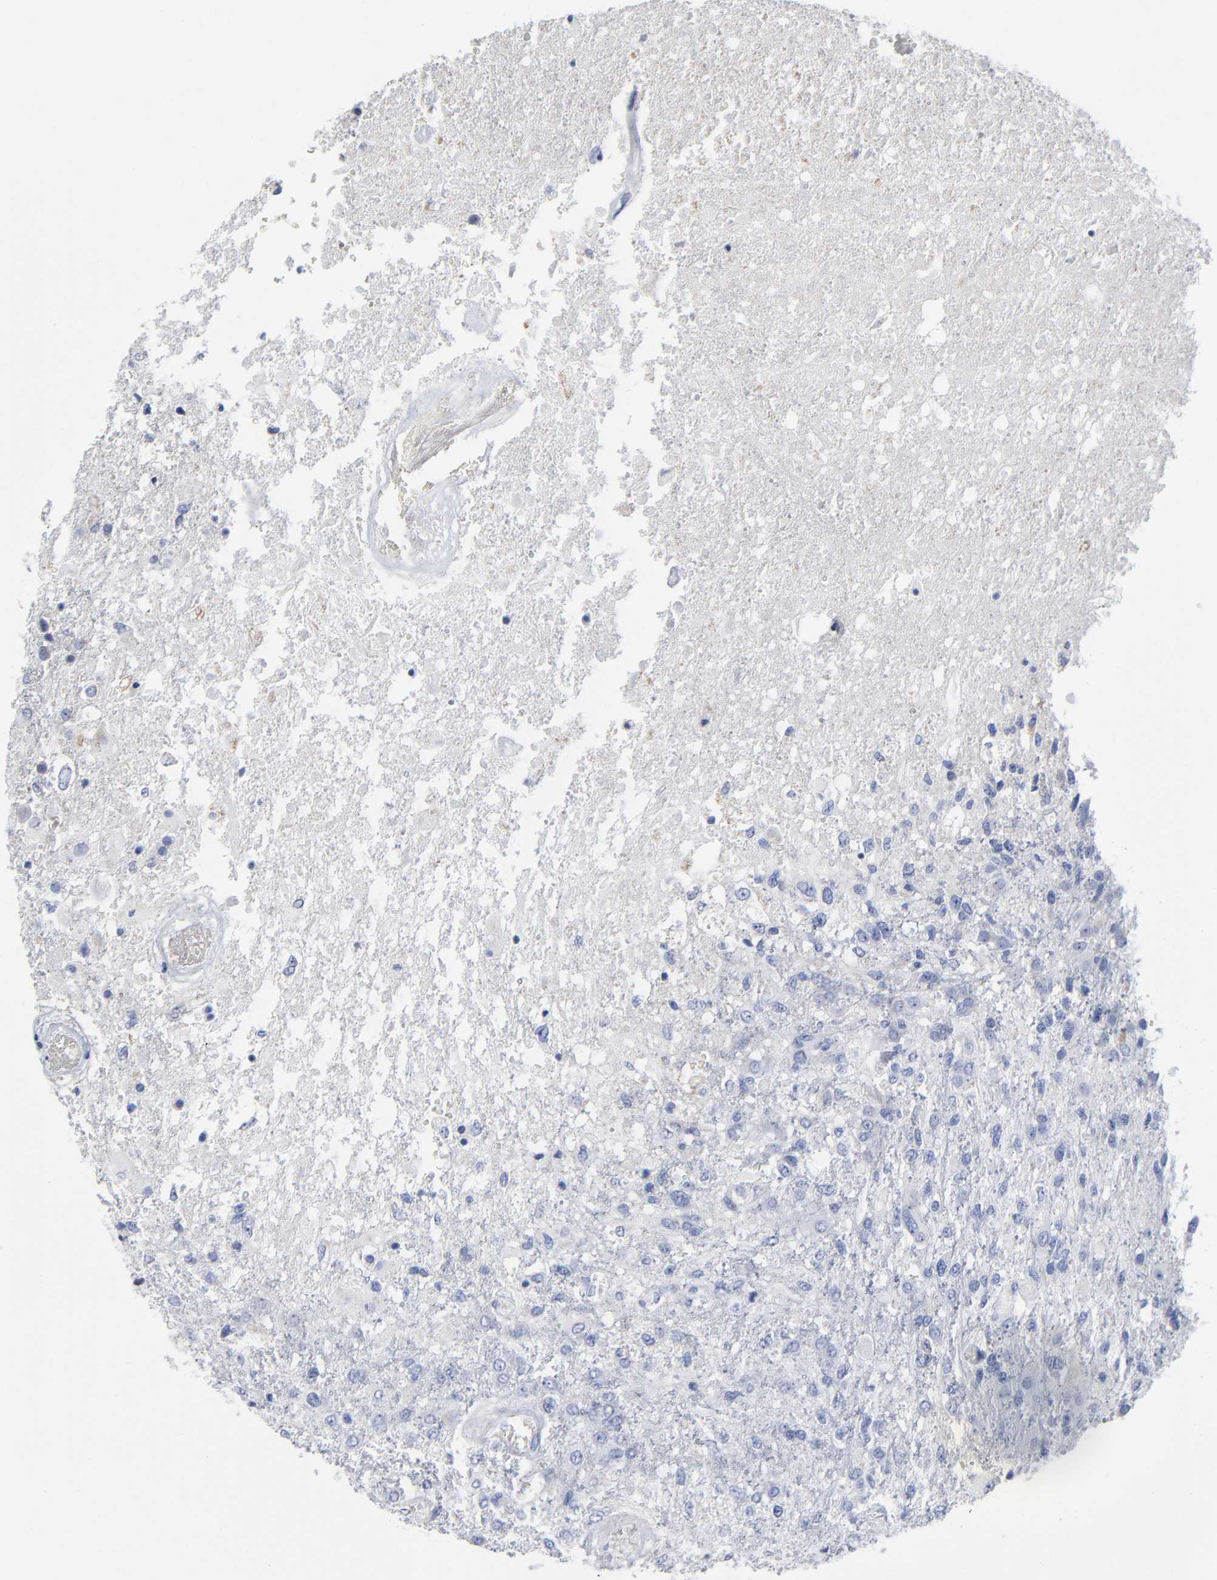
{"staining": {"intensity": "negative", "quantity": "none", "location": "none"}, "tissue": "glioma", "cell_type": "Tumor cells", "image_type": "cancer", "snomed": [{"axis": "morphology", "description": "Glioma, malignant, High grade"}, {"axis": "topography", "description": "Cerebral cortex"}], "caption": "Tumor cells are negative for brown protein staining in glioma.", "gene": "PTP4A1", "patient": {"sex": "male", "age": 79}}